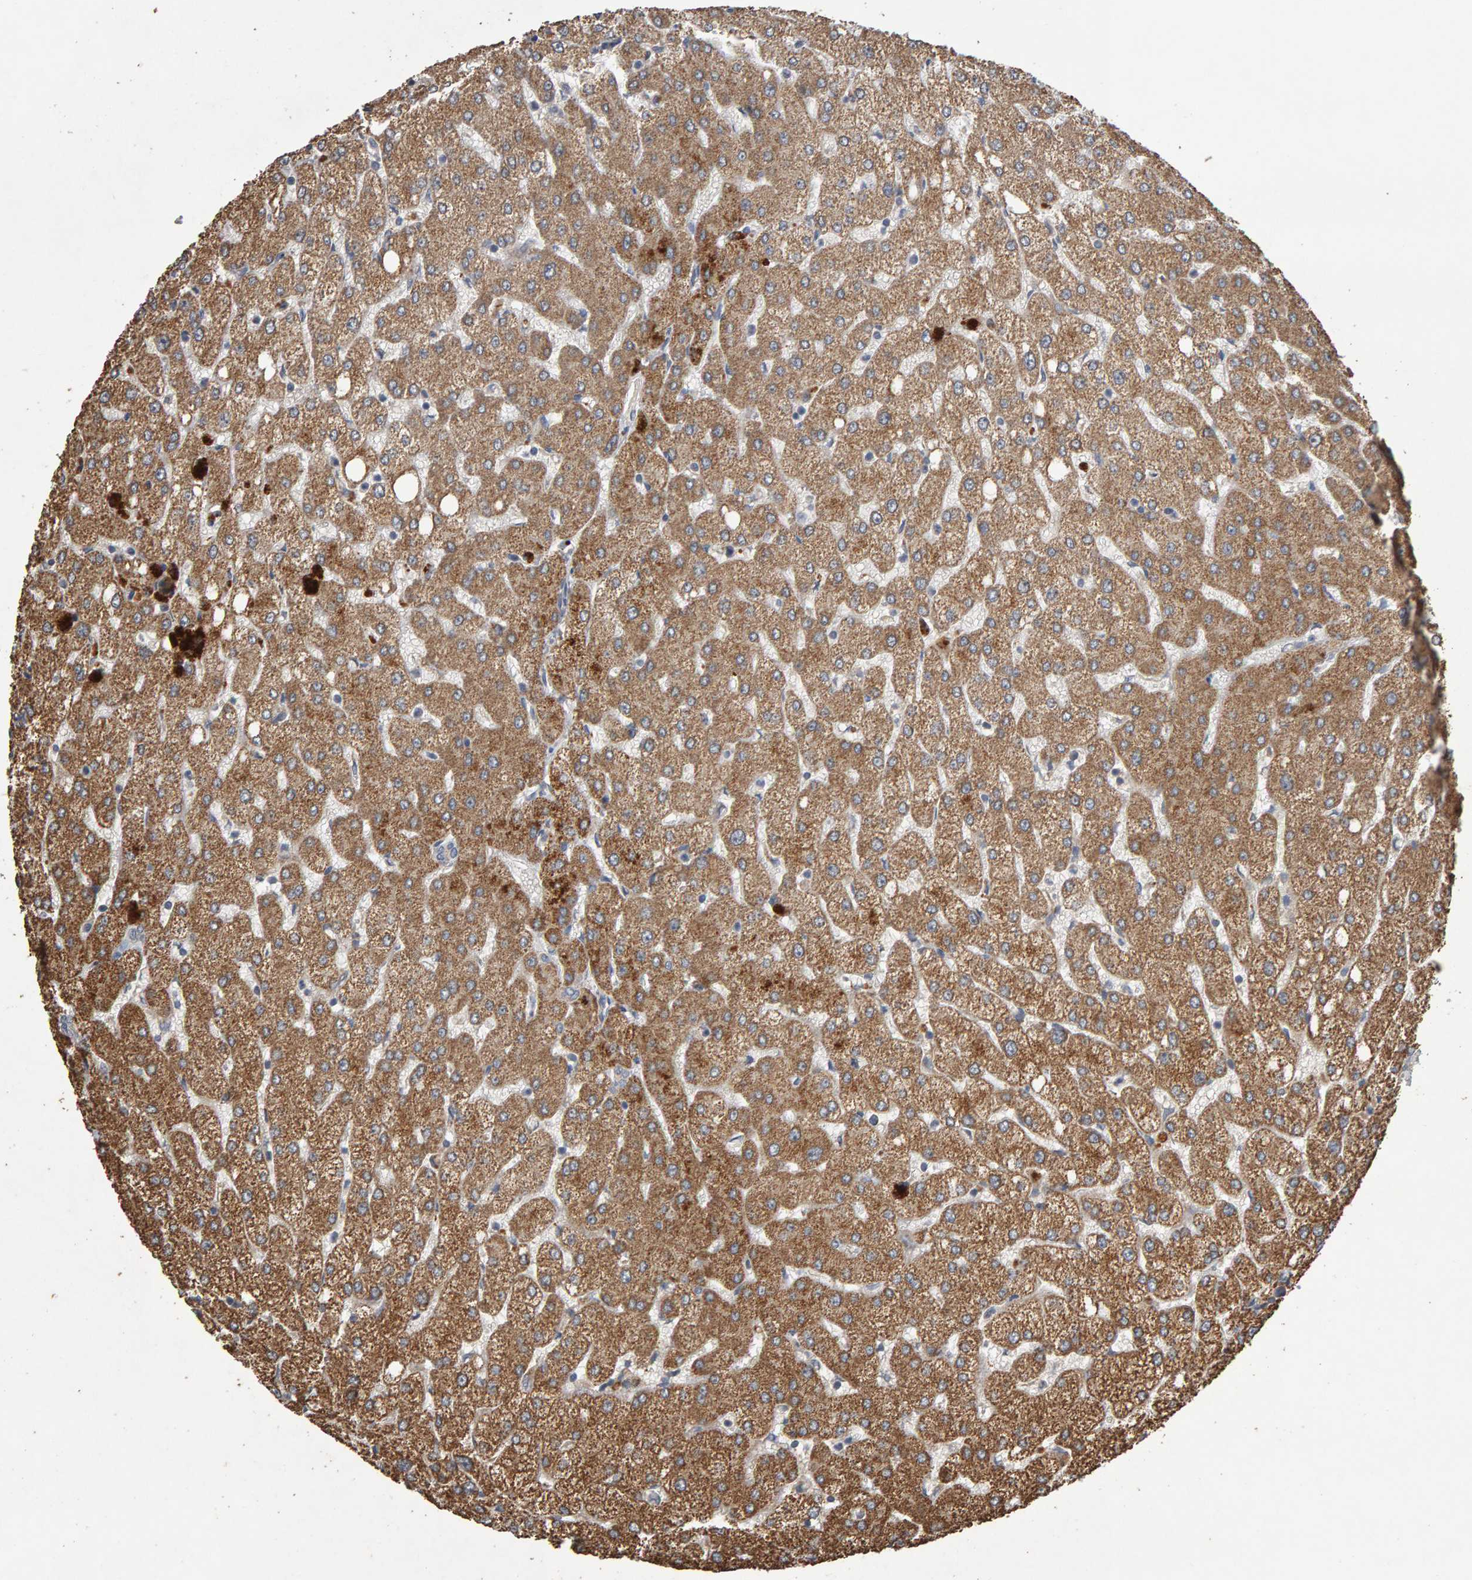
{"staining": {"intensity": "negative", "quantity": "none", "location": "none"}, "tissue": "liver", "cell_type": "Cholangiocytes", "image_type": "normal", "snomed": [{"axis": "morphology", "description": "Normal tissue, NOS"}, {"axis": "topography", "description": "Liver"}], "caption": "Unremarkable liver was stained to show a protein in brown. There is no significant positivity in cholangiocytes. Nuclei are stained in blue.", "gene": "COASY", "patient": {"sex": "female", "age": 54}}